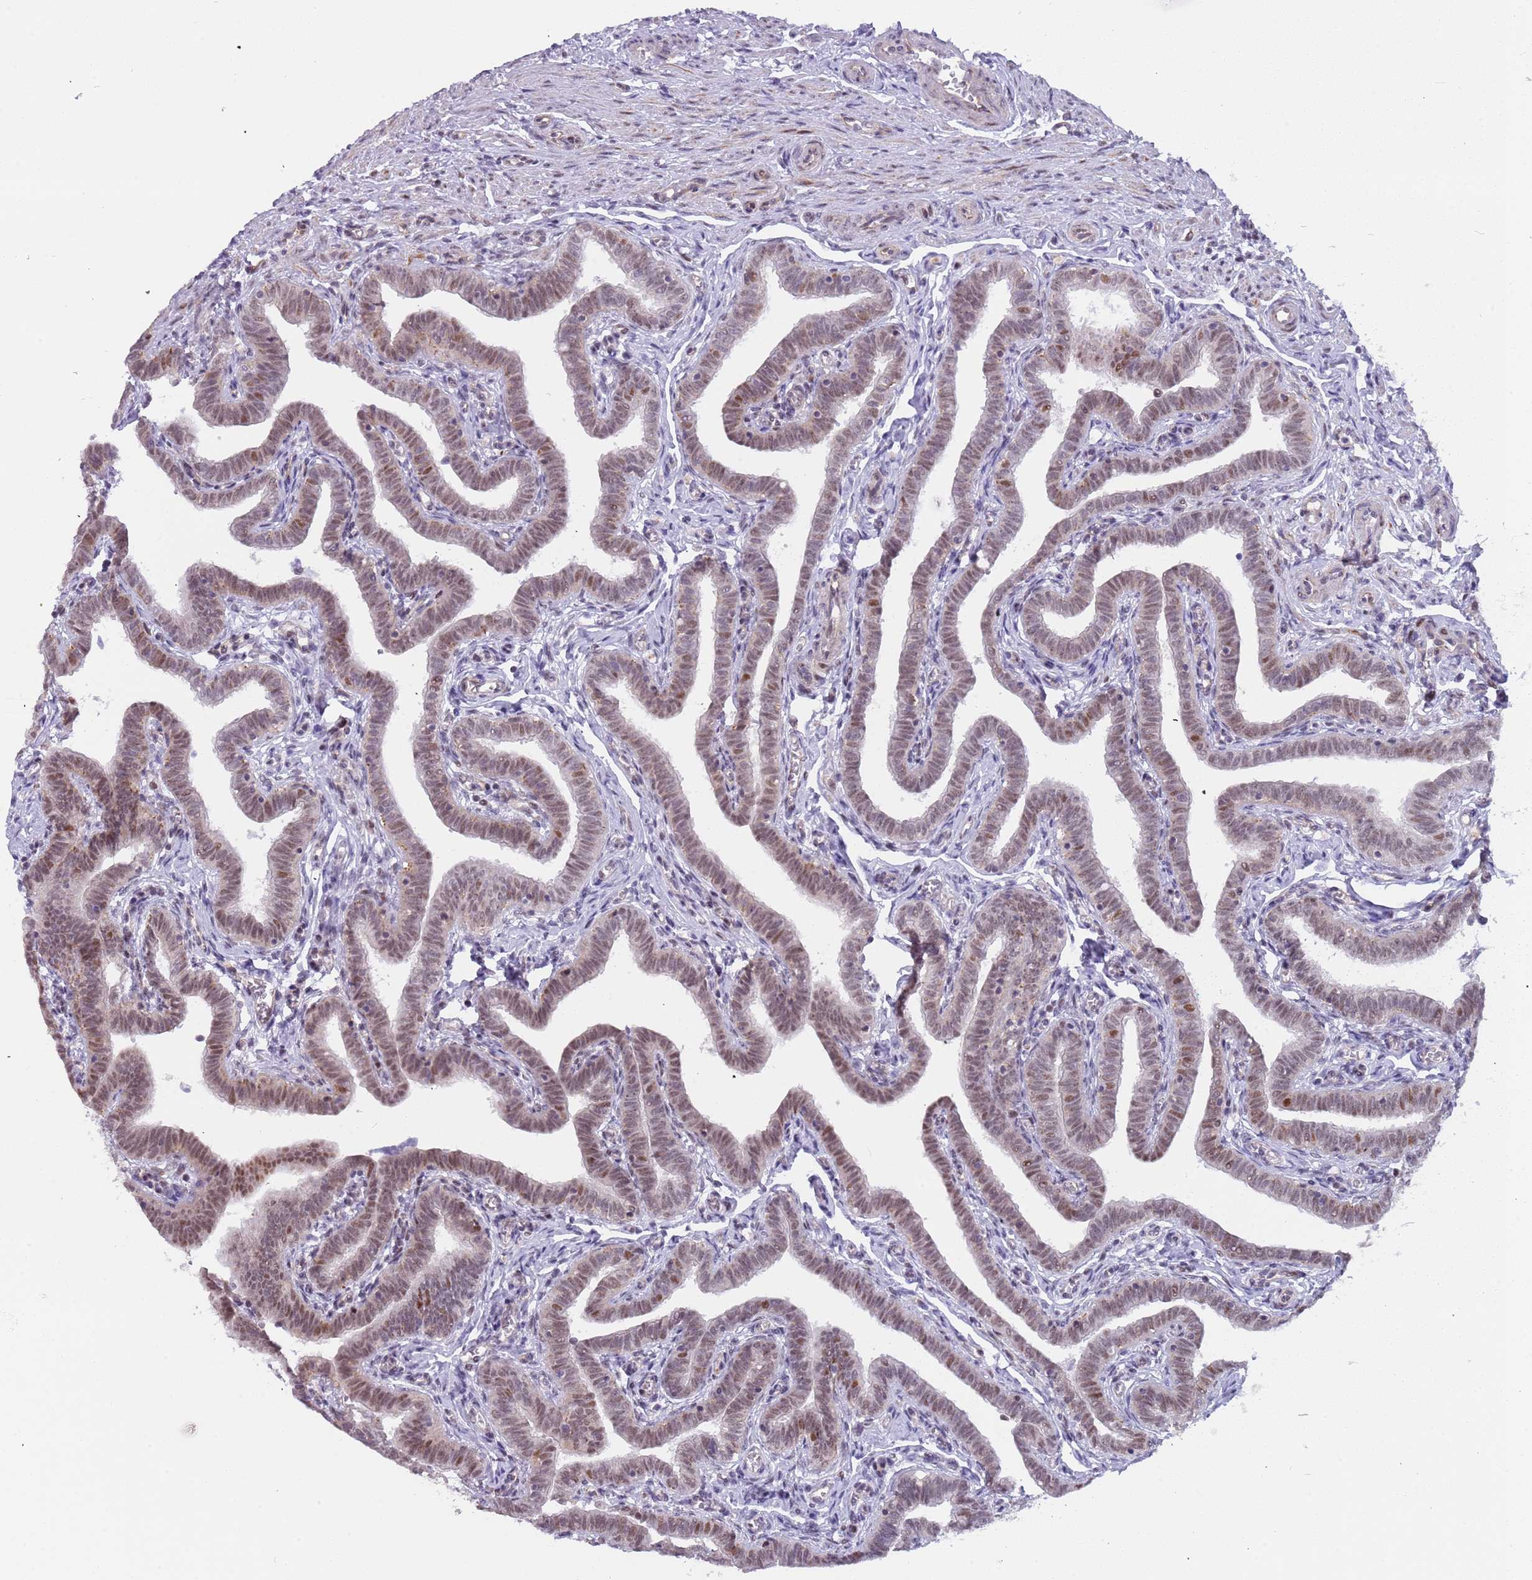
{"staining": {"intensity": "moderate", "quantity": ">75%", "location": "cytoplasmic/membranous,nuclear"}, "tissue": "fallopian tube", "cell_type": "Glandular cells", "image_type": "normal", "snomed": [{"axis": "morphology", "description": "Normal tissue, NOS"}, {"axis": "topography", "description": "Fallopian tube"}], "caption": "IHC micrograph of normal fallopian tube: human fallopian tube stained using IHC displays medium levels of moderate protein expression localized specifically in the cytoplasmic/membranous,nuclear of glandular cells, appearing as a cytoplasmic/membranous,nuclear brown color.", "gene": "LRMDA", "patient": {"sex": "female", "age": 36}}